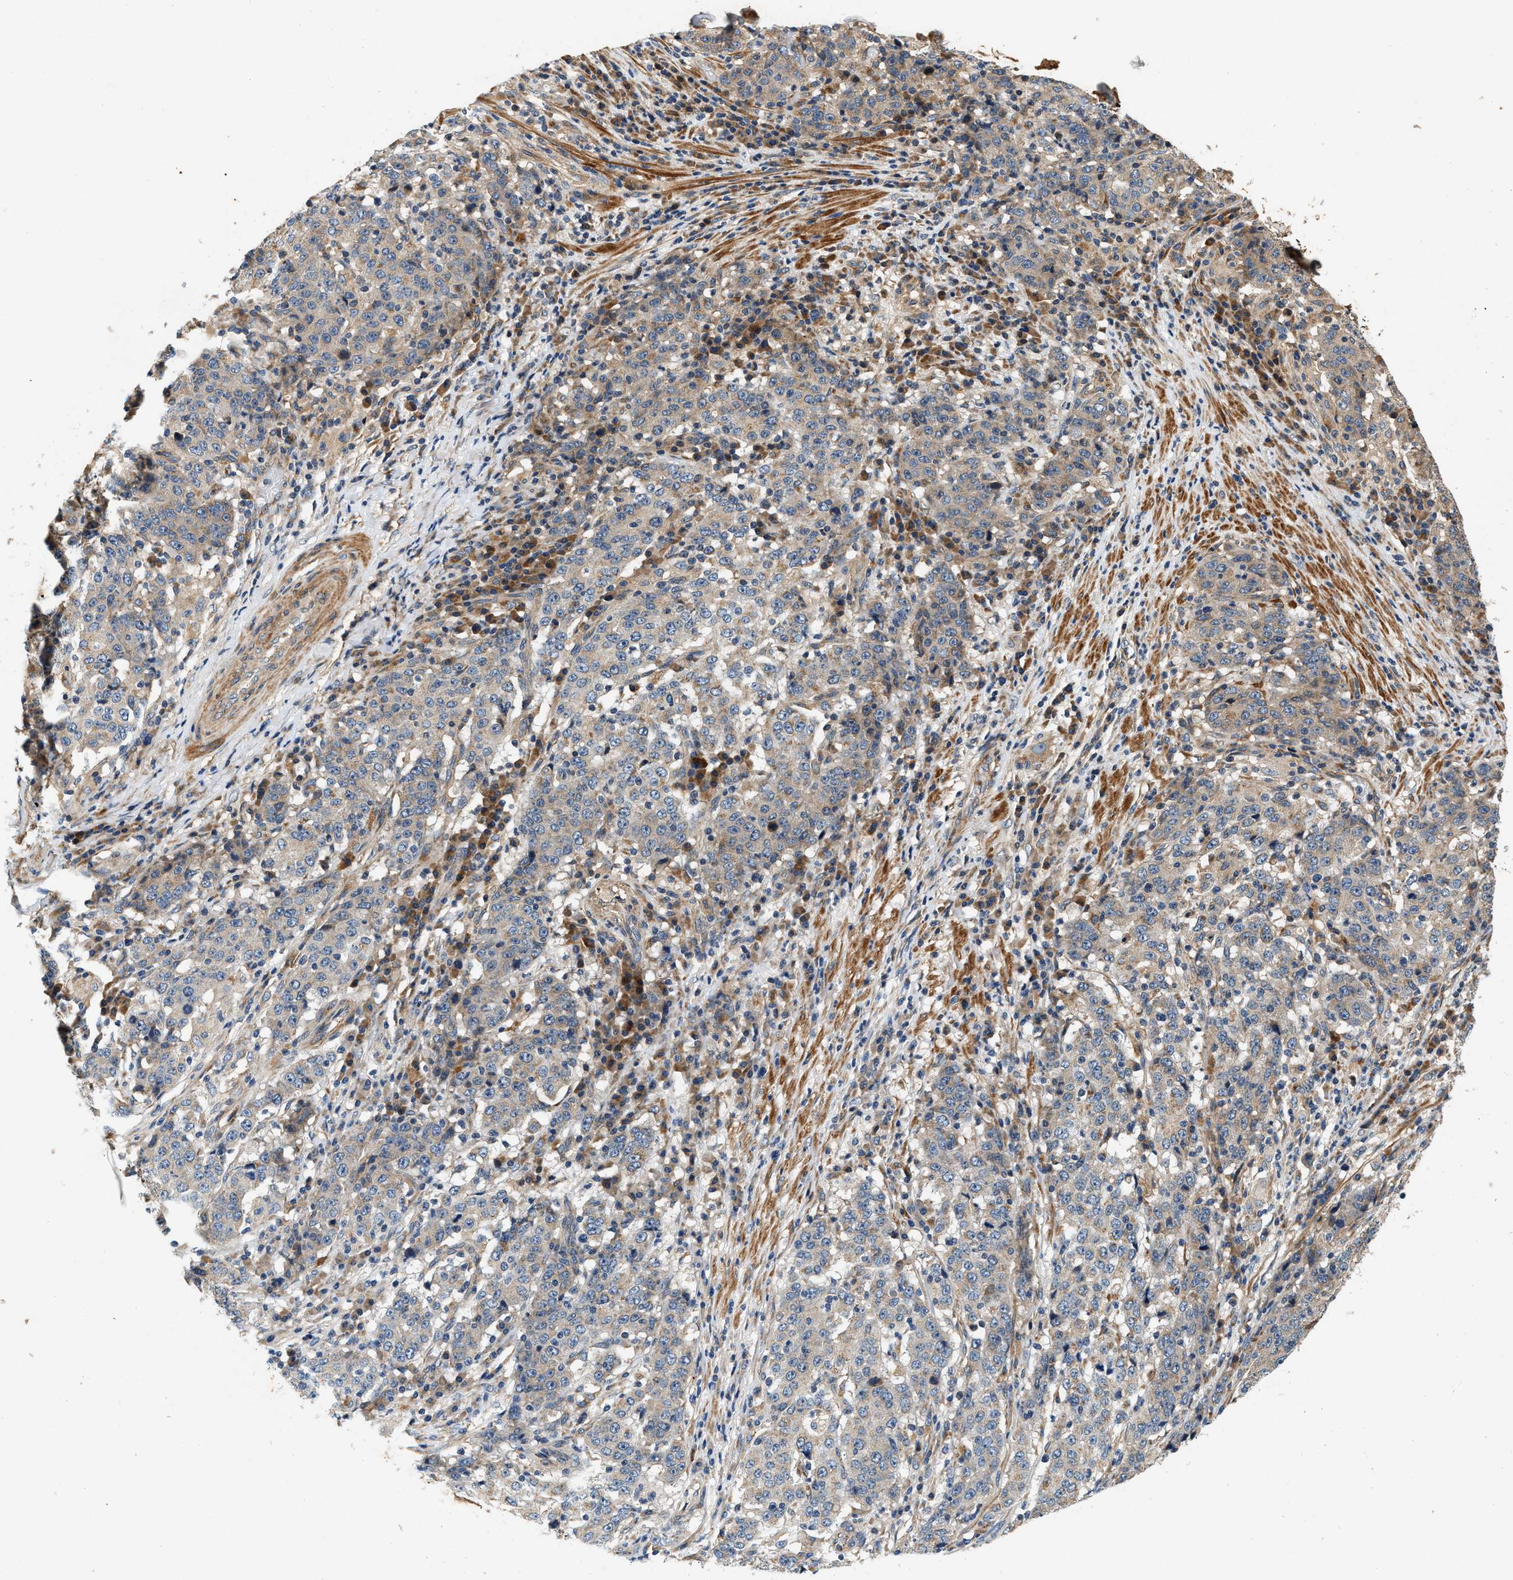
{"staining": {"intensity": "weak", "quantity": "25%-75%", "location": "cytoplasmic/membranous"}, "tissue": "stomach cancer", "cell_type": "Tumor cells", "image_type": "cancer", "snomed": [{"axis": "morphology", "description": "Adenocarcinoma, NOS"}, {"axis": "topography", "description": "Stomach"}], "caption": "Adenocarcinoma (stomach) tissue displays weak cytoplasmic/membranous positivity in about 25%-75% of tumor cells, visualized by immunohistochemistry.", "gene": "DUSP10", "patient": {"sex": "male", "age": 59}}